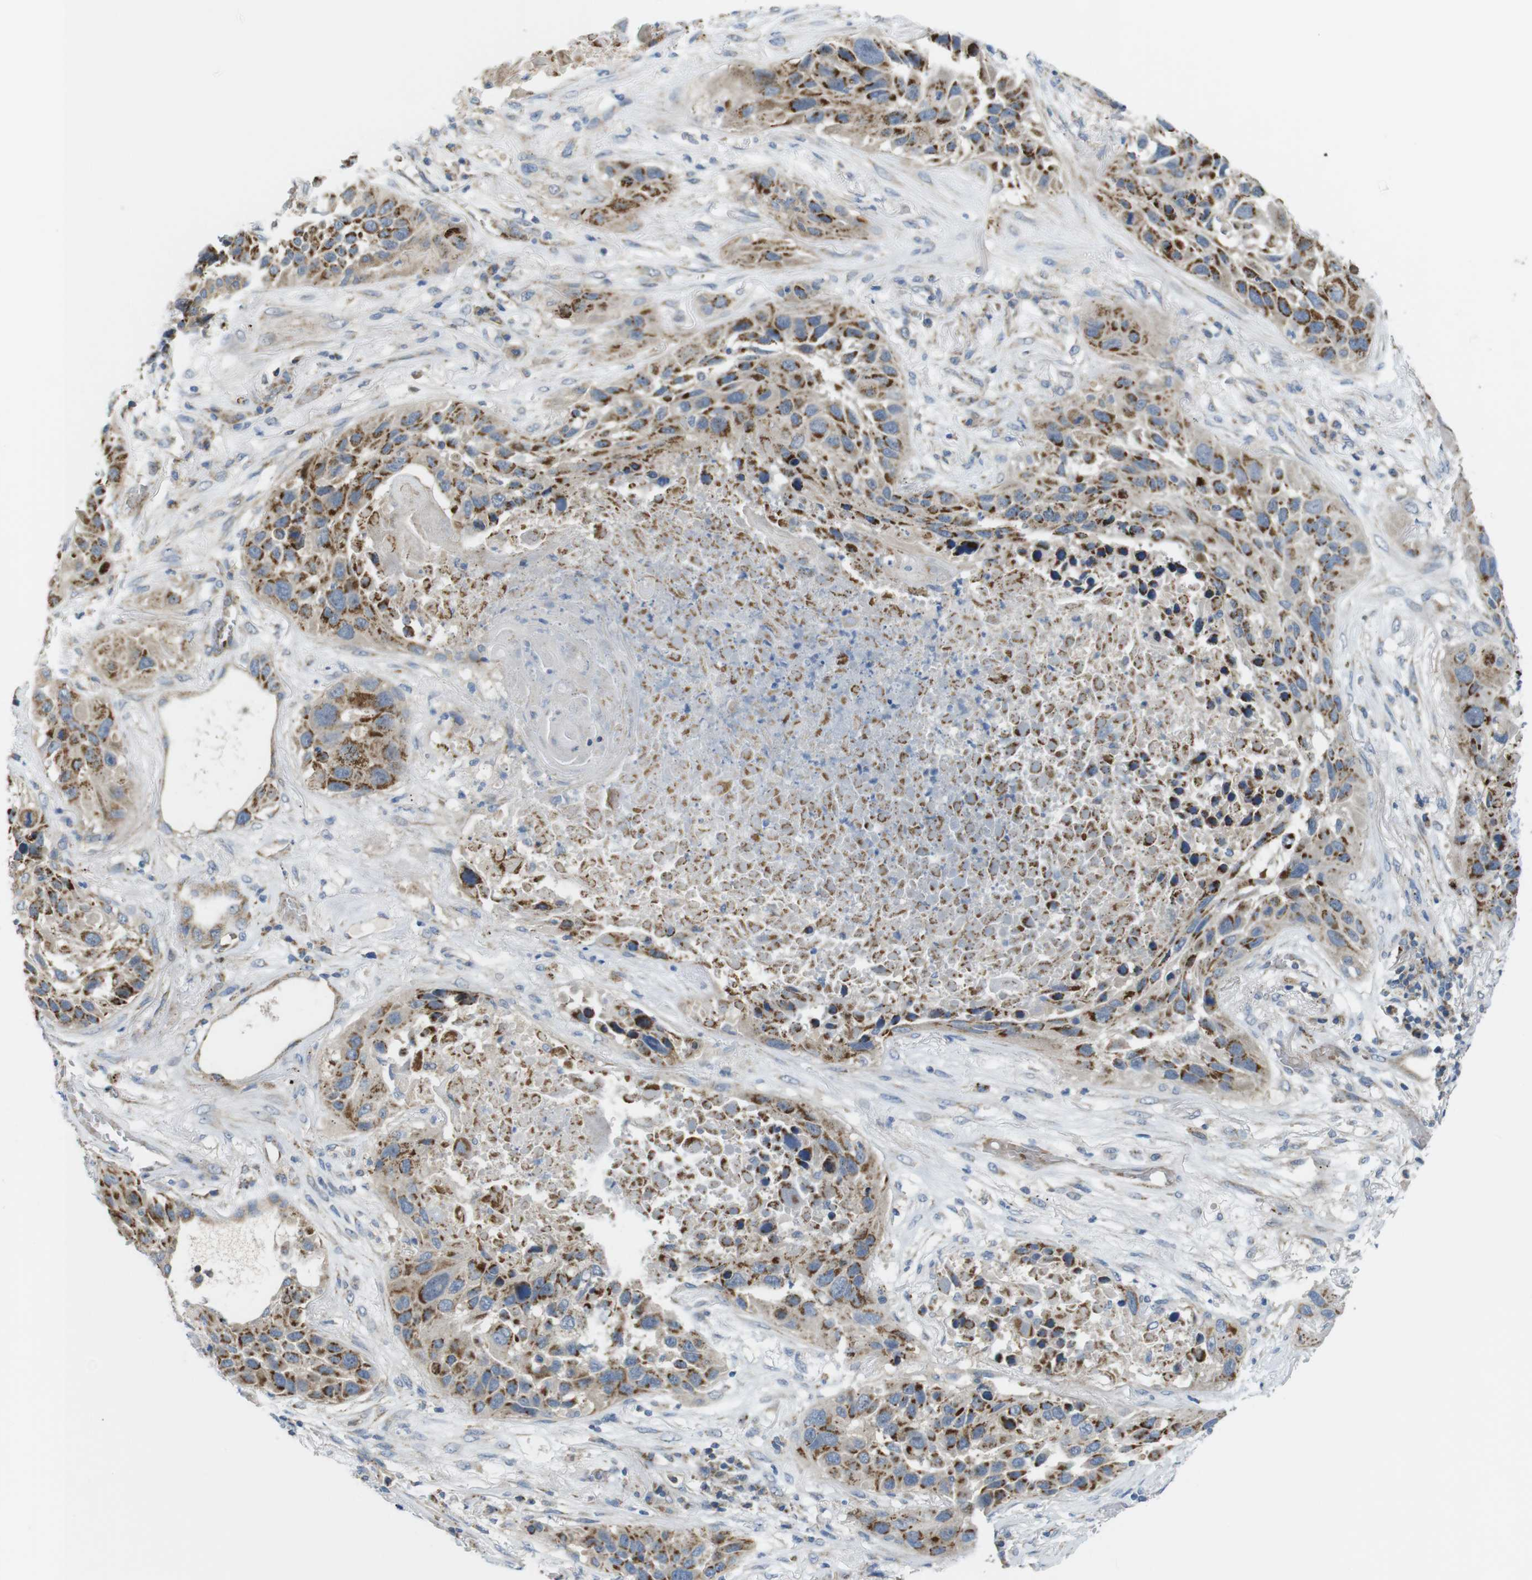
{"staining": {"intensity": "strong", "quantity": "25%-75%", "location": "cytoplasmic/membranous"}, "tissue": "lung cancer", "cell_type": "Tumor cells", "image_type": "cancer", "snomed": [{"axis": "morphology", "description": "Squamous cell carcinoma, NOS"}, {"axis": "topography", "description": "Lung"}], "caption": "An image showing strong cytoplasmic/membranous positivity in approximately 25%-75% of tumor cells in lung squamous cell carcinoma, as visualized by brown immunohistochemical staining.", "gene": "MARCHF1", "patient": {"sex": "male", "age": 57}}